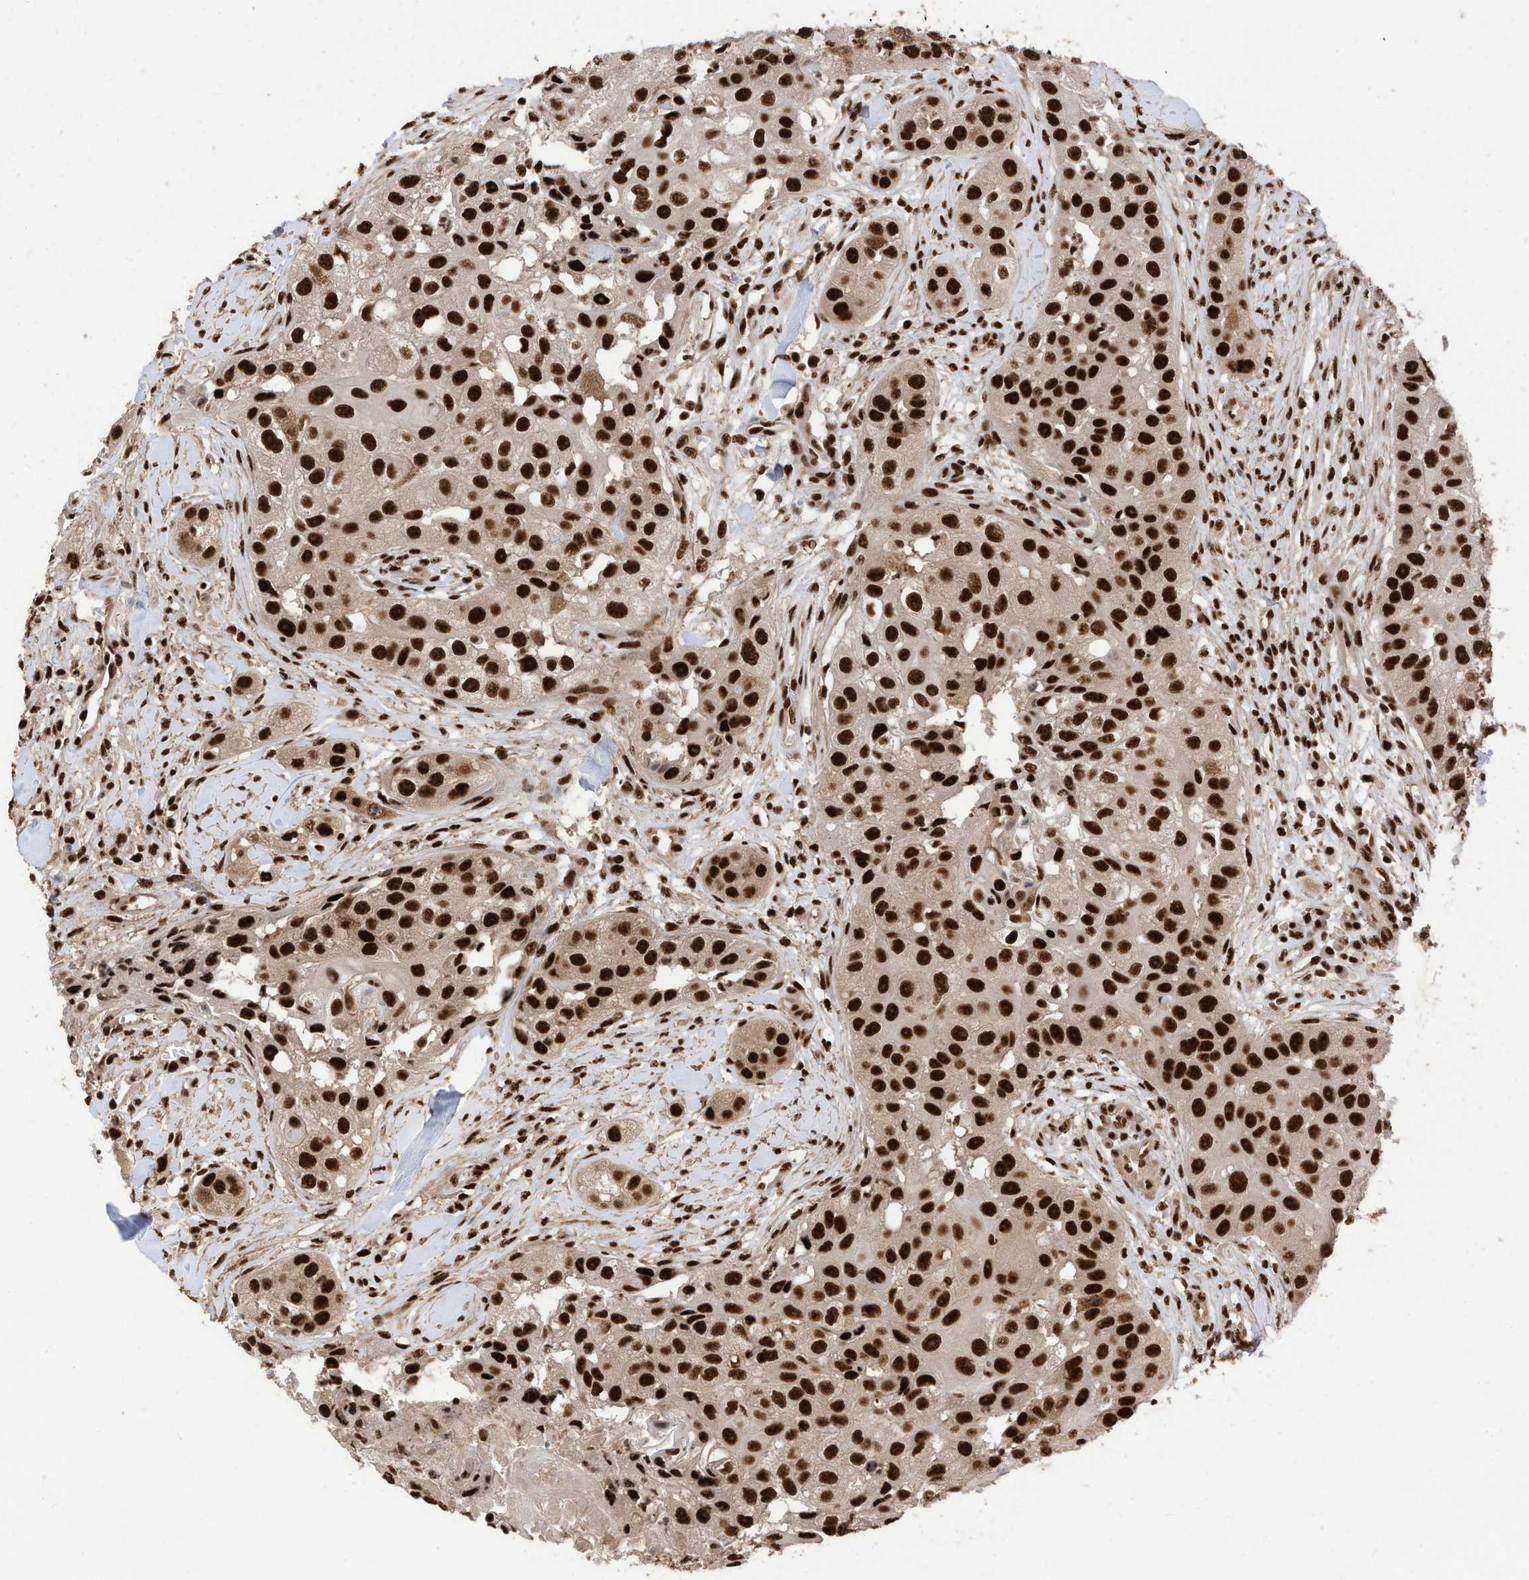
{"staining": {"intensity": "strong", "quantity": ">75%", "location": "nuclear"}, "tissue": "head and neck cancer", "cell_type": "Tumor cells", "image_type": "cancer", "snomed": [{"axis": "morphology", "description": "Normal tissue, NOS"}, {"axis": "morphology", "description": "Squamous cell carcinoma, NOS"}, {"axis": "topography", "description": "Skeletal muscle"}, {"axis": "topography", "description": "Head-Neck"}], "caption": "Protein analysis of head and neck cancer (squamous cell carcinoma) tissue displays strong nuclear expression in about >75% of tumor cells.", "gene": "SF3A3", "patient": {"sex": "male", "age": 51}}